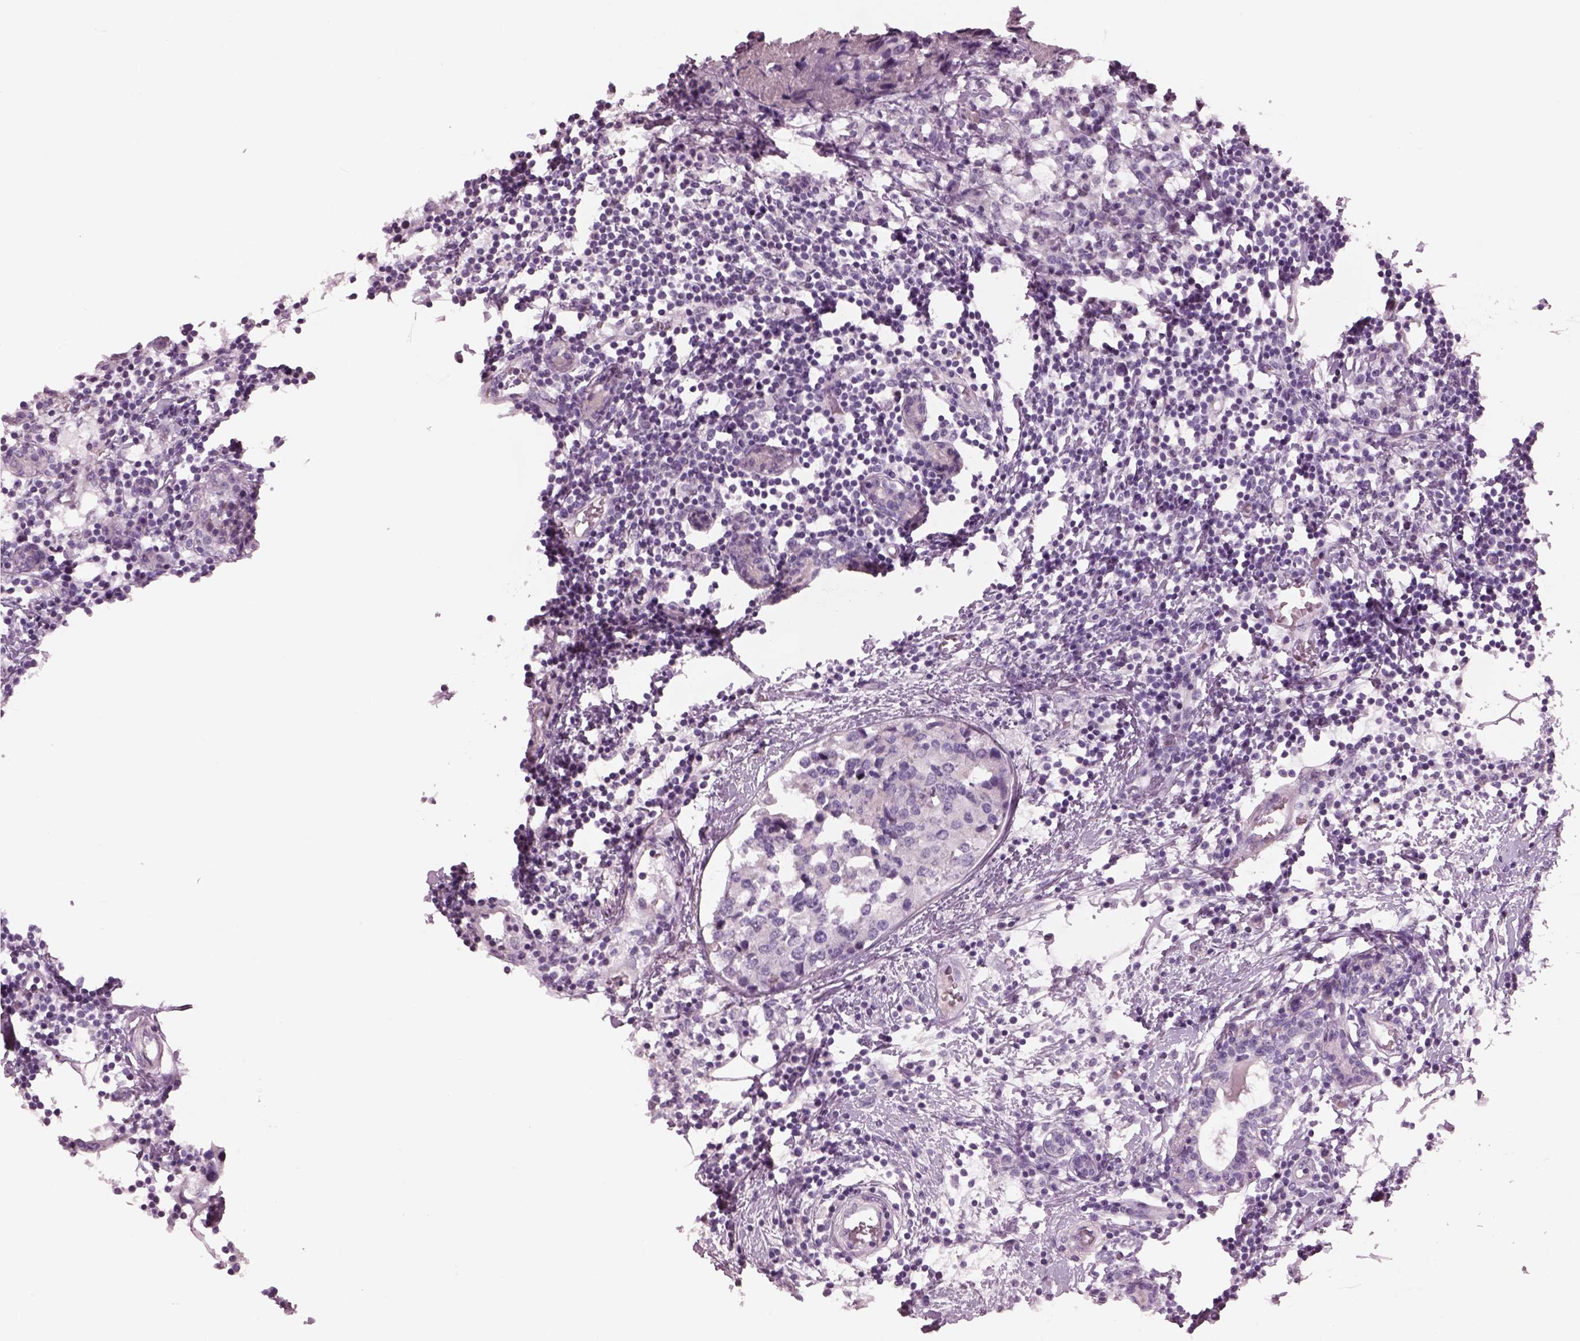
{"staining": {"intensity": "negative", "quantity": "none", "location": "none"}, "tissue": "breast cancer", "cell_type": "Tumor cells", "image_type": "cancer", "snomed": [{"axis": "morphology", "description": "Lobular carcinoma"}, {"axis": "topography", "description": "Breast"}], "caption": "High magnification brightfield microscopy of breast cancer (lobular carcinoma) stained with DAB (brown) and counterstained with hematoxylin (blue): tumor cells show no significant staining.", "gene": "CYLC1", "patient": {"sex": "female", "age": 59}}